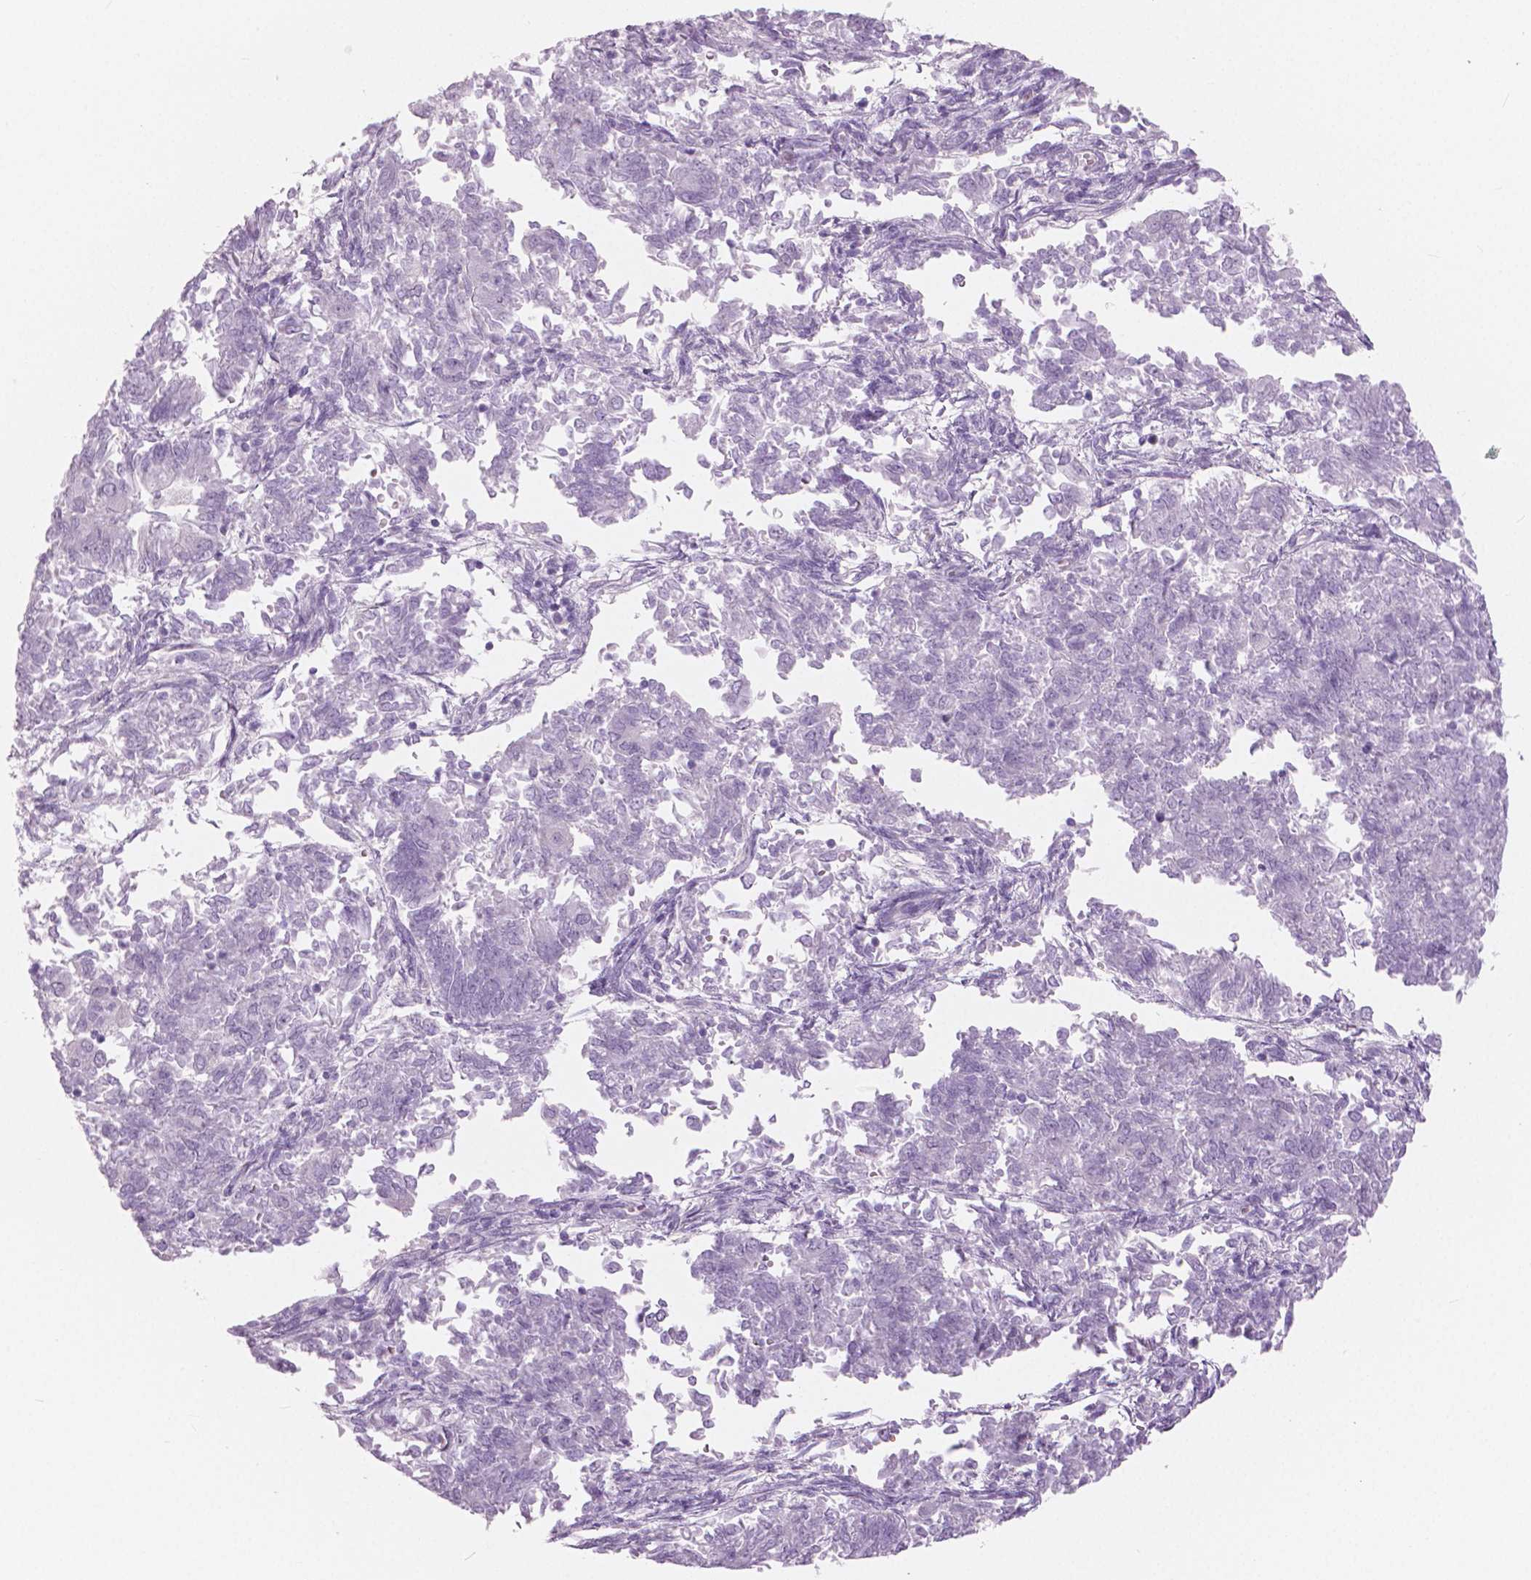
{"staining": {"intensity": "negative", "quantity": "none", "location": "none"}, "tissue": "endometrial cancer", "cell_type": "Tumor cells", "image_type": "cancer", "snomed": [{"axis": "morphology", "description": "Adenocarcinoma, NOS"}, {"axis": "topography", "description": "Endometrium"}], "caption": "Immunohistochemical staining of endometrial cancer reveals no significant expression in tumor cells.", "gene": "A4GNT", "patient": {"sex": "female", "age": 65}}